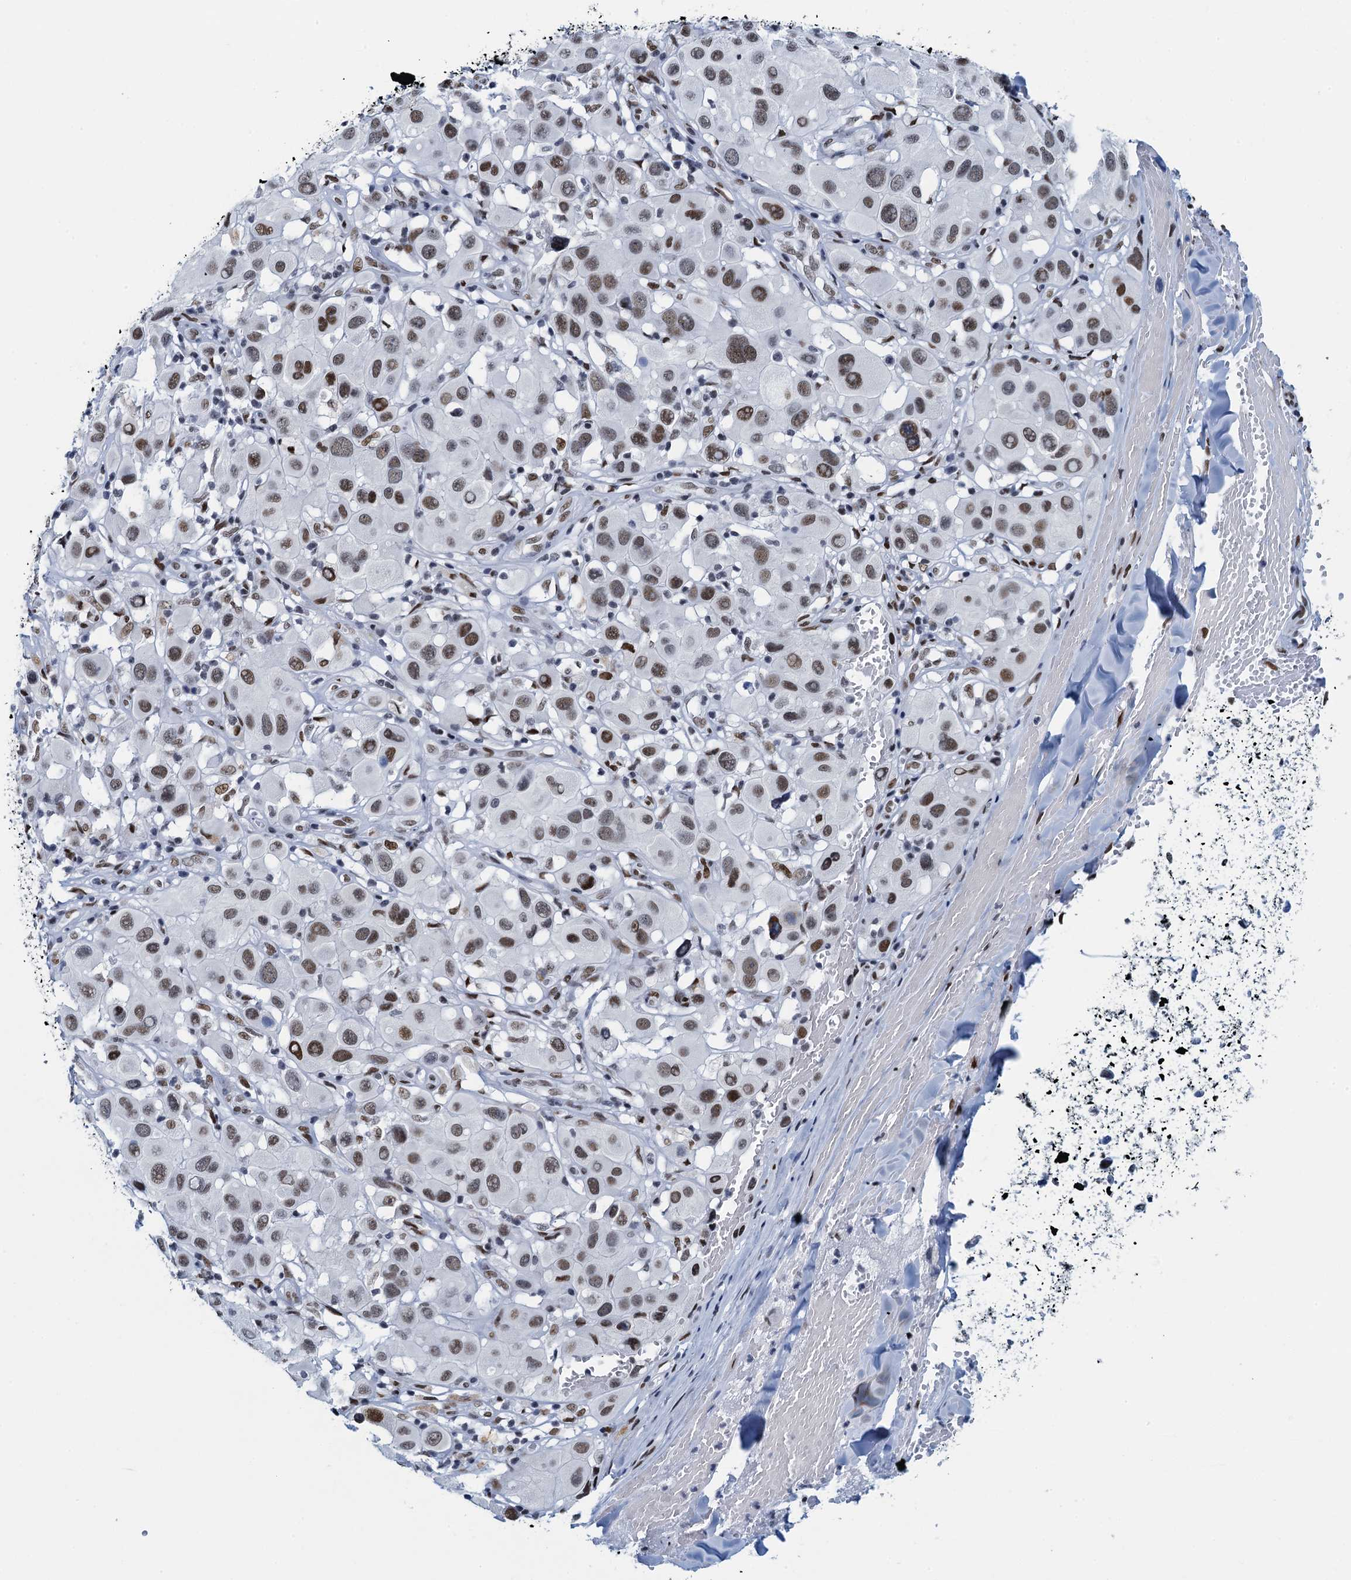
{"staining": {"intensity": "weak", "quantity": ">75%", "location": "nuclear"}, "tissue": "melanoma", "cell_type": "Tumor cells", "image_type": "cancer", "snomed": [{"axis": "morphology", "description": "Malignant melanoma, Metastatic site"}, {"axis": "topography", "description": "Skin"}], "caption": "A photomicrograph of malignant melanoma (metastatic site) stained for a protein displays weak nuclear brown staining in tumor cells.", "gene": "HNRNPUL2", "patient": {"sex": "male", "age": 41}}